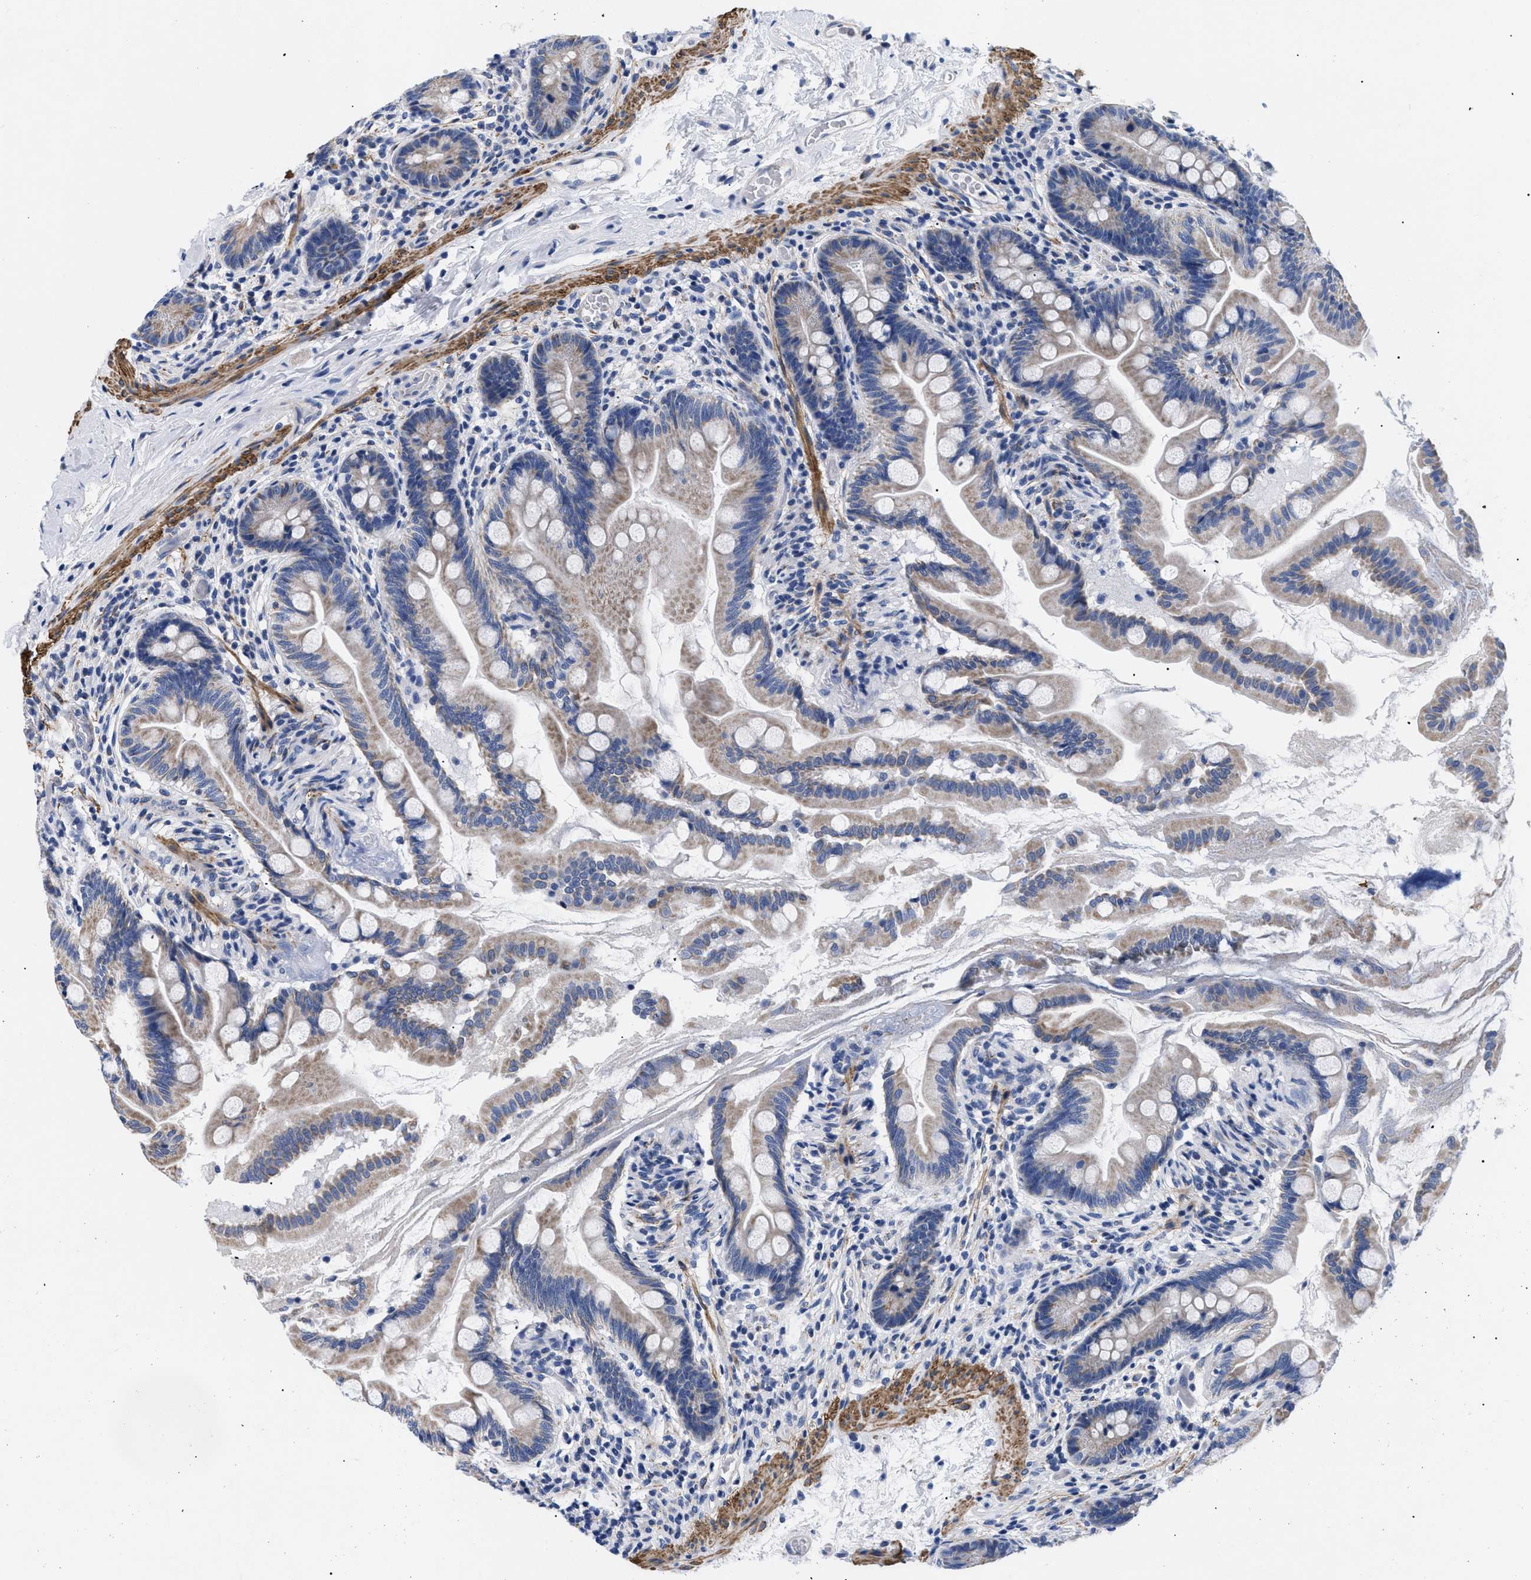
{"staining": {"intensity": "weak", "quantity": ">75%", "location": "cytoplasmic/membranous"}, "tissue": "small intestine", "cell_type": "Glandular cells", "image_type": "normal", "snomed": [{"axis": "morphology", "description": "Normal tissue, NOS"}, {"axis": "topography", "description": "Small intestine"}], "caption": "DAB immunohistochemical staining of benign human small intestine demonstrates weak cytoplasmic/membranous protein staining in approximately >75% of glandular cells. Using DAB (brown) and hematoxylin (blue) stains, captured at high magnification using brightfield microscopy.", "gene": "GPR149", "patient": {"sex": "female", "age": 56}}